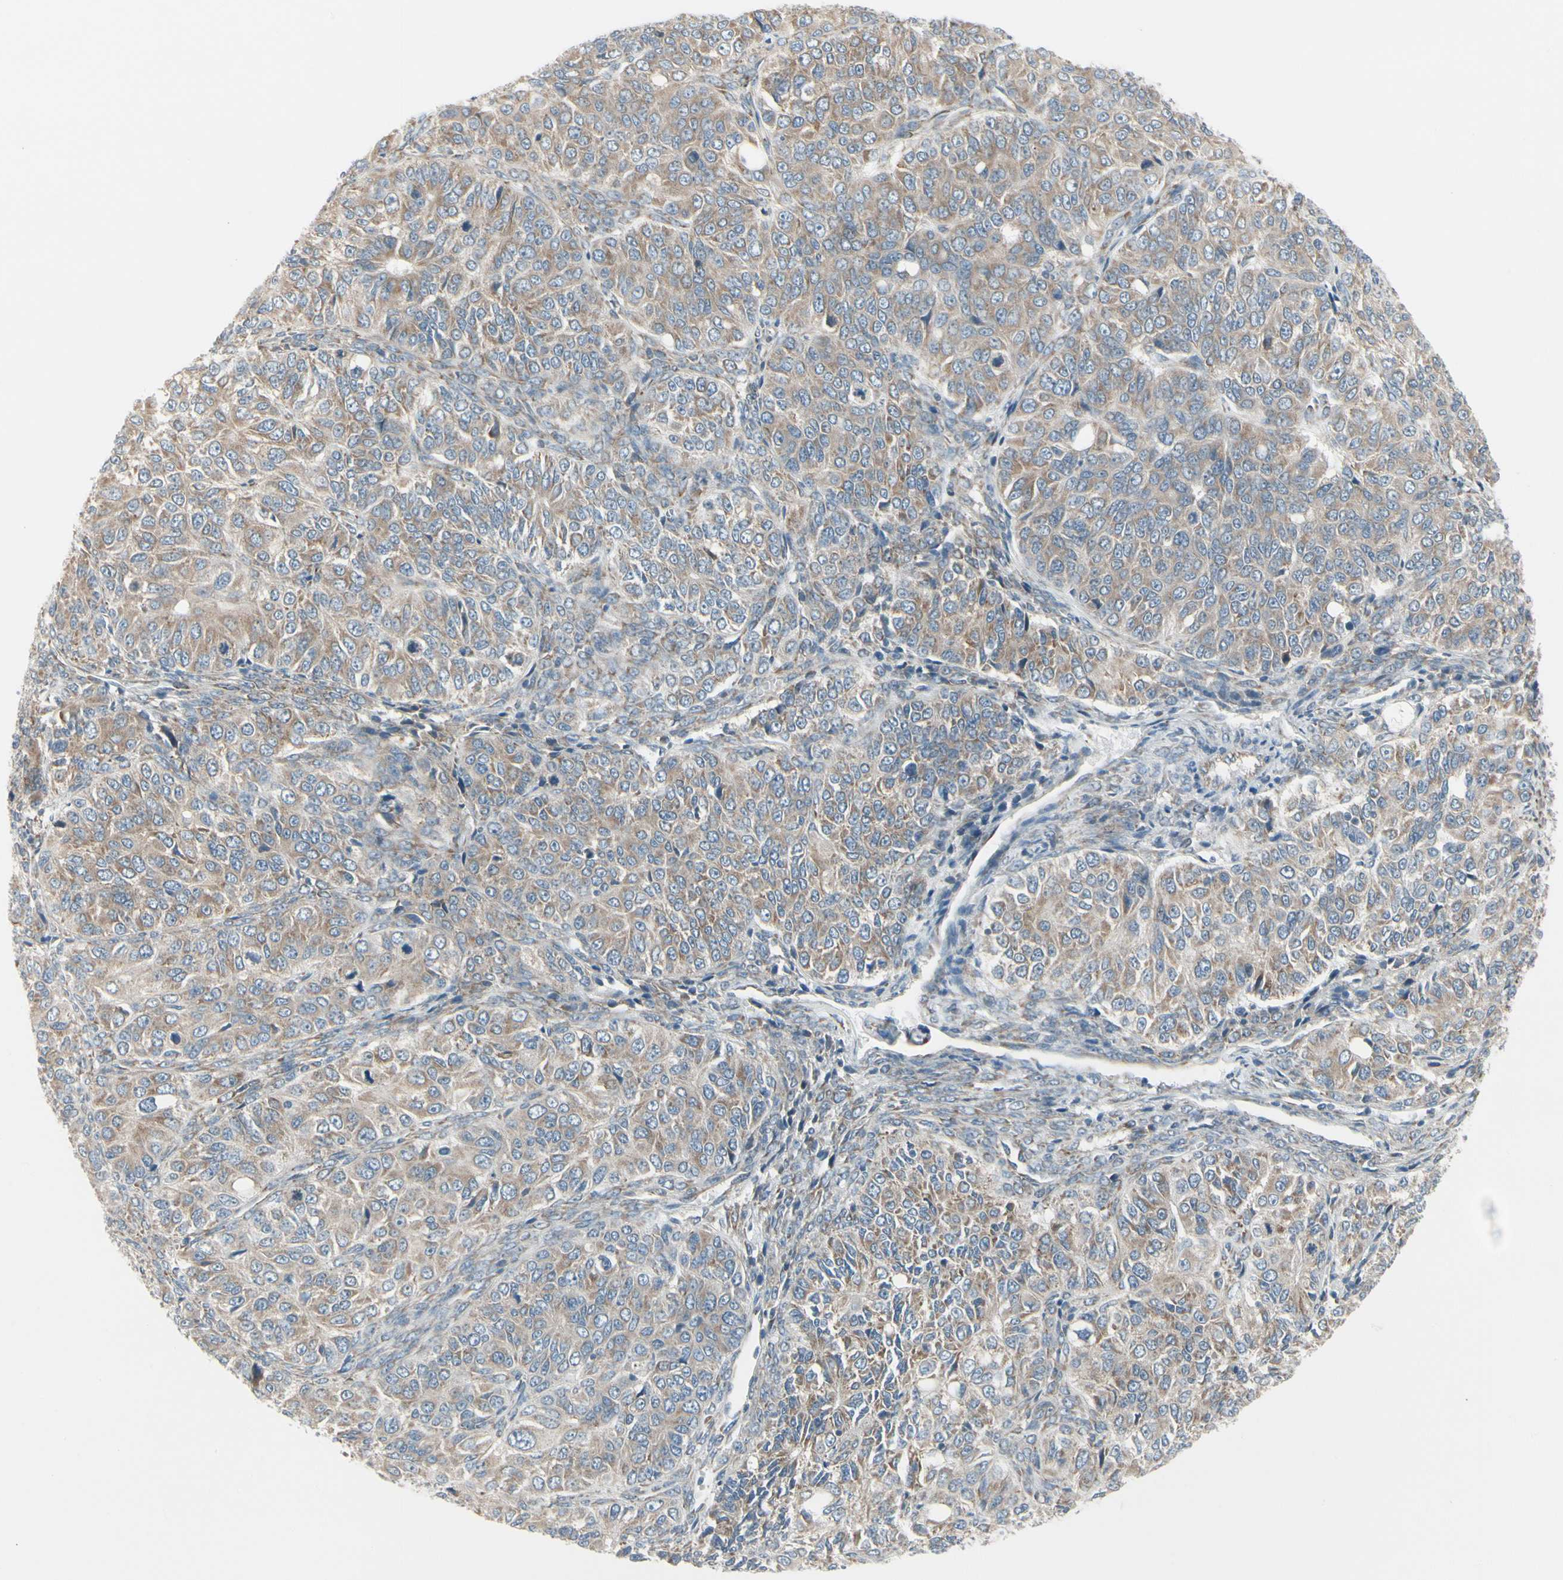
{"staining": {"intensity": "weak", "quantity": ">75%", "location": "cytoplasmic/membranous"}, "tissue": "ovarian cancer", "cell_type": "Tumor cells", "image_type": "cancer", "snomed": [{"axis": "morphology", "description": "Carcinoma, endometroid"}, {"axis": "topography", "description": "Ovary"}], "caption": "This is an image of immunohistochemistry staining of ovarian endometroid carcinoma, which shows weak expression in the cytoplasmic/membranous of tumor cells.", "gene": "FNDC3A", "patient": {"sex": "female", "age": 51}}